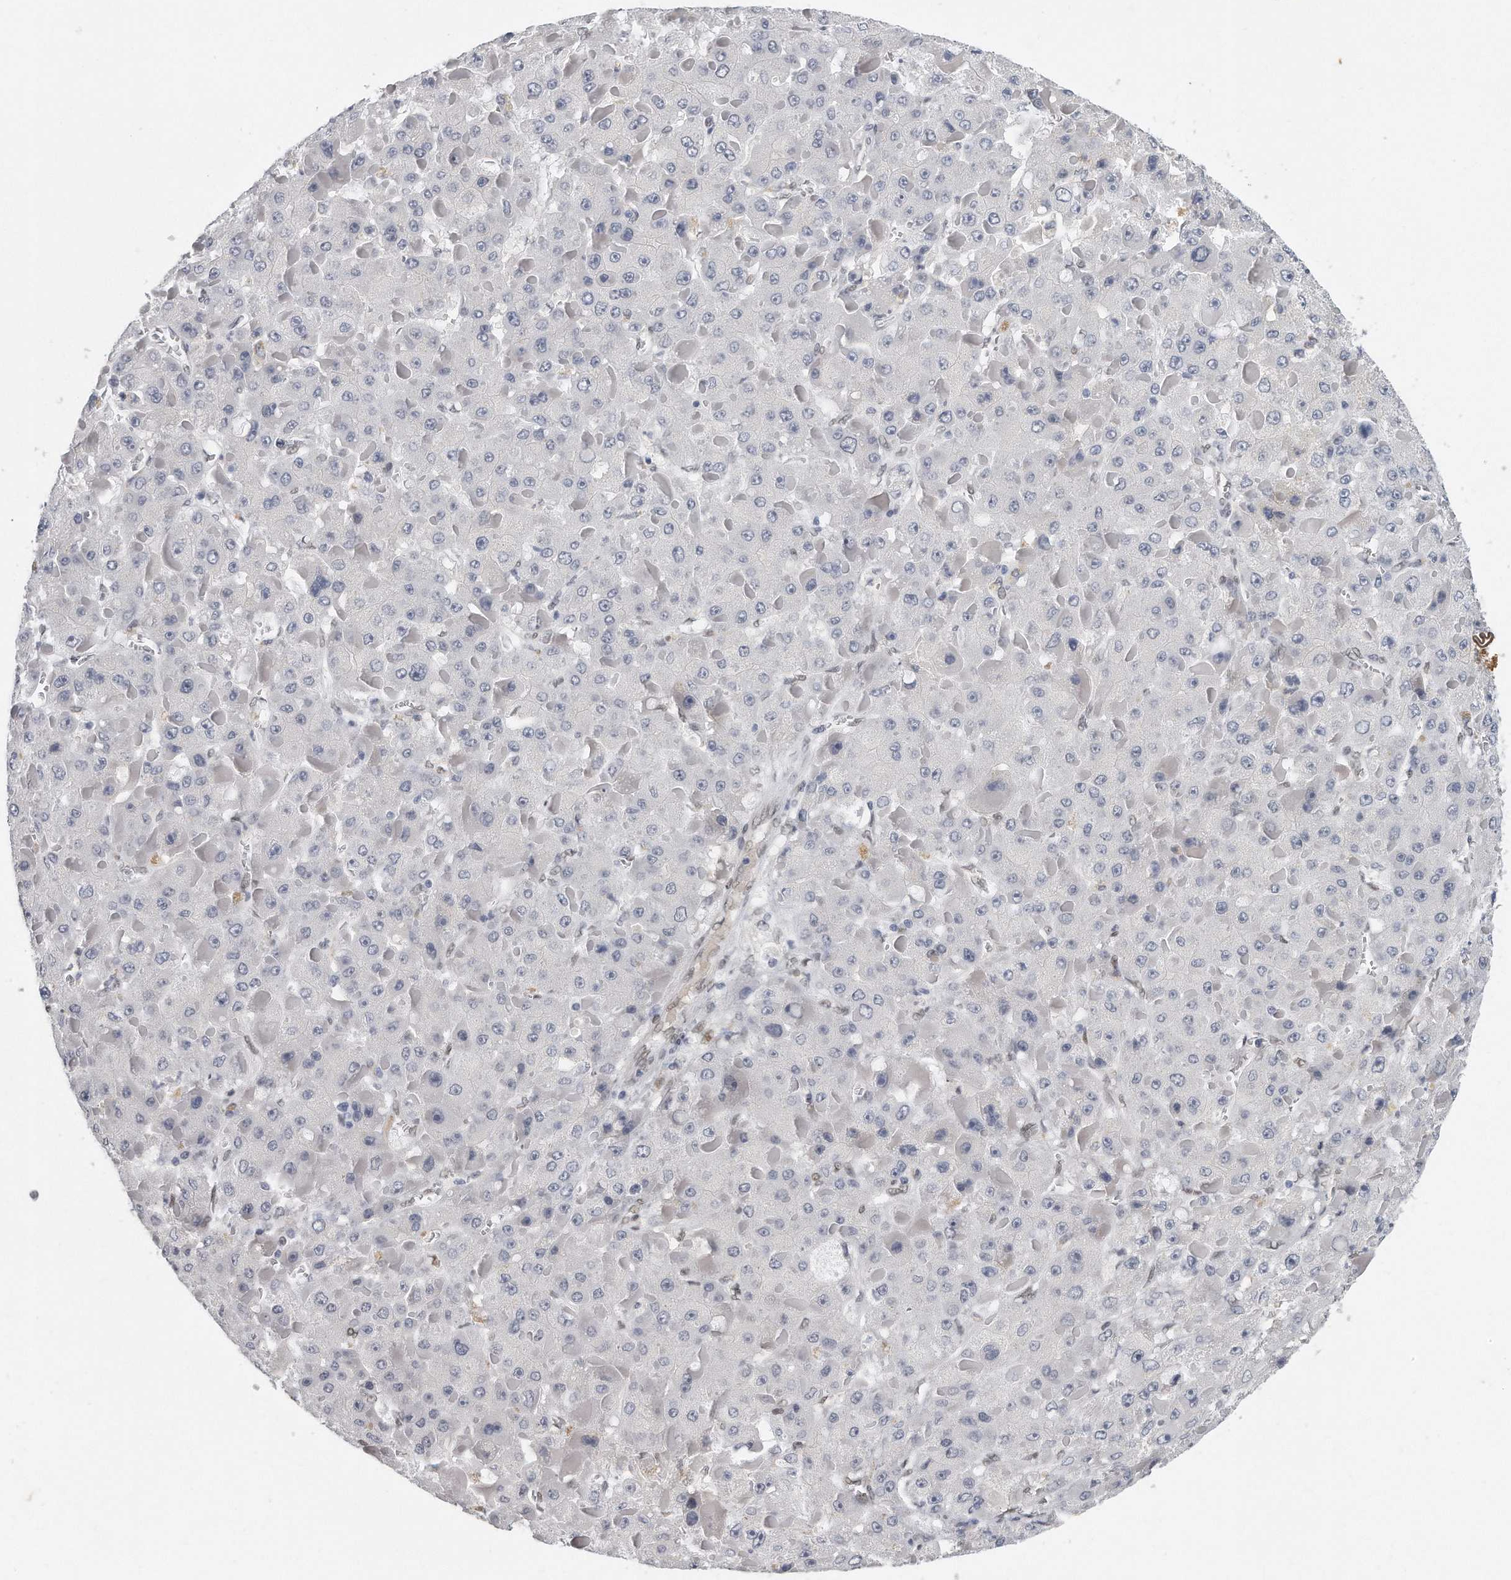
{"staining": {"intensity": "negative", "quantity": "none", "location": "none"}, "tissue": "liver cancer", "cell_type": "Tumor cells", "image_type": "cancer", "snomed": [{"axis": "morphology", "description": "Carcinoma, Hepatocellular, NOS"}, {"axis": "topography", "description": "Liver"}], "caption": "Human liver hepatocellular carcinoma stained for a protein using IHC exhibits no expression in tumor cells.", "gene": "CTBP2", "patient": {"sex": "female", "age": 73}}